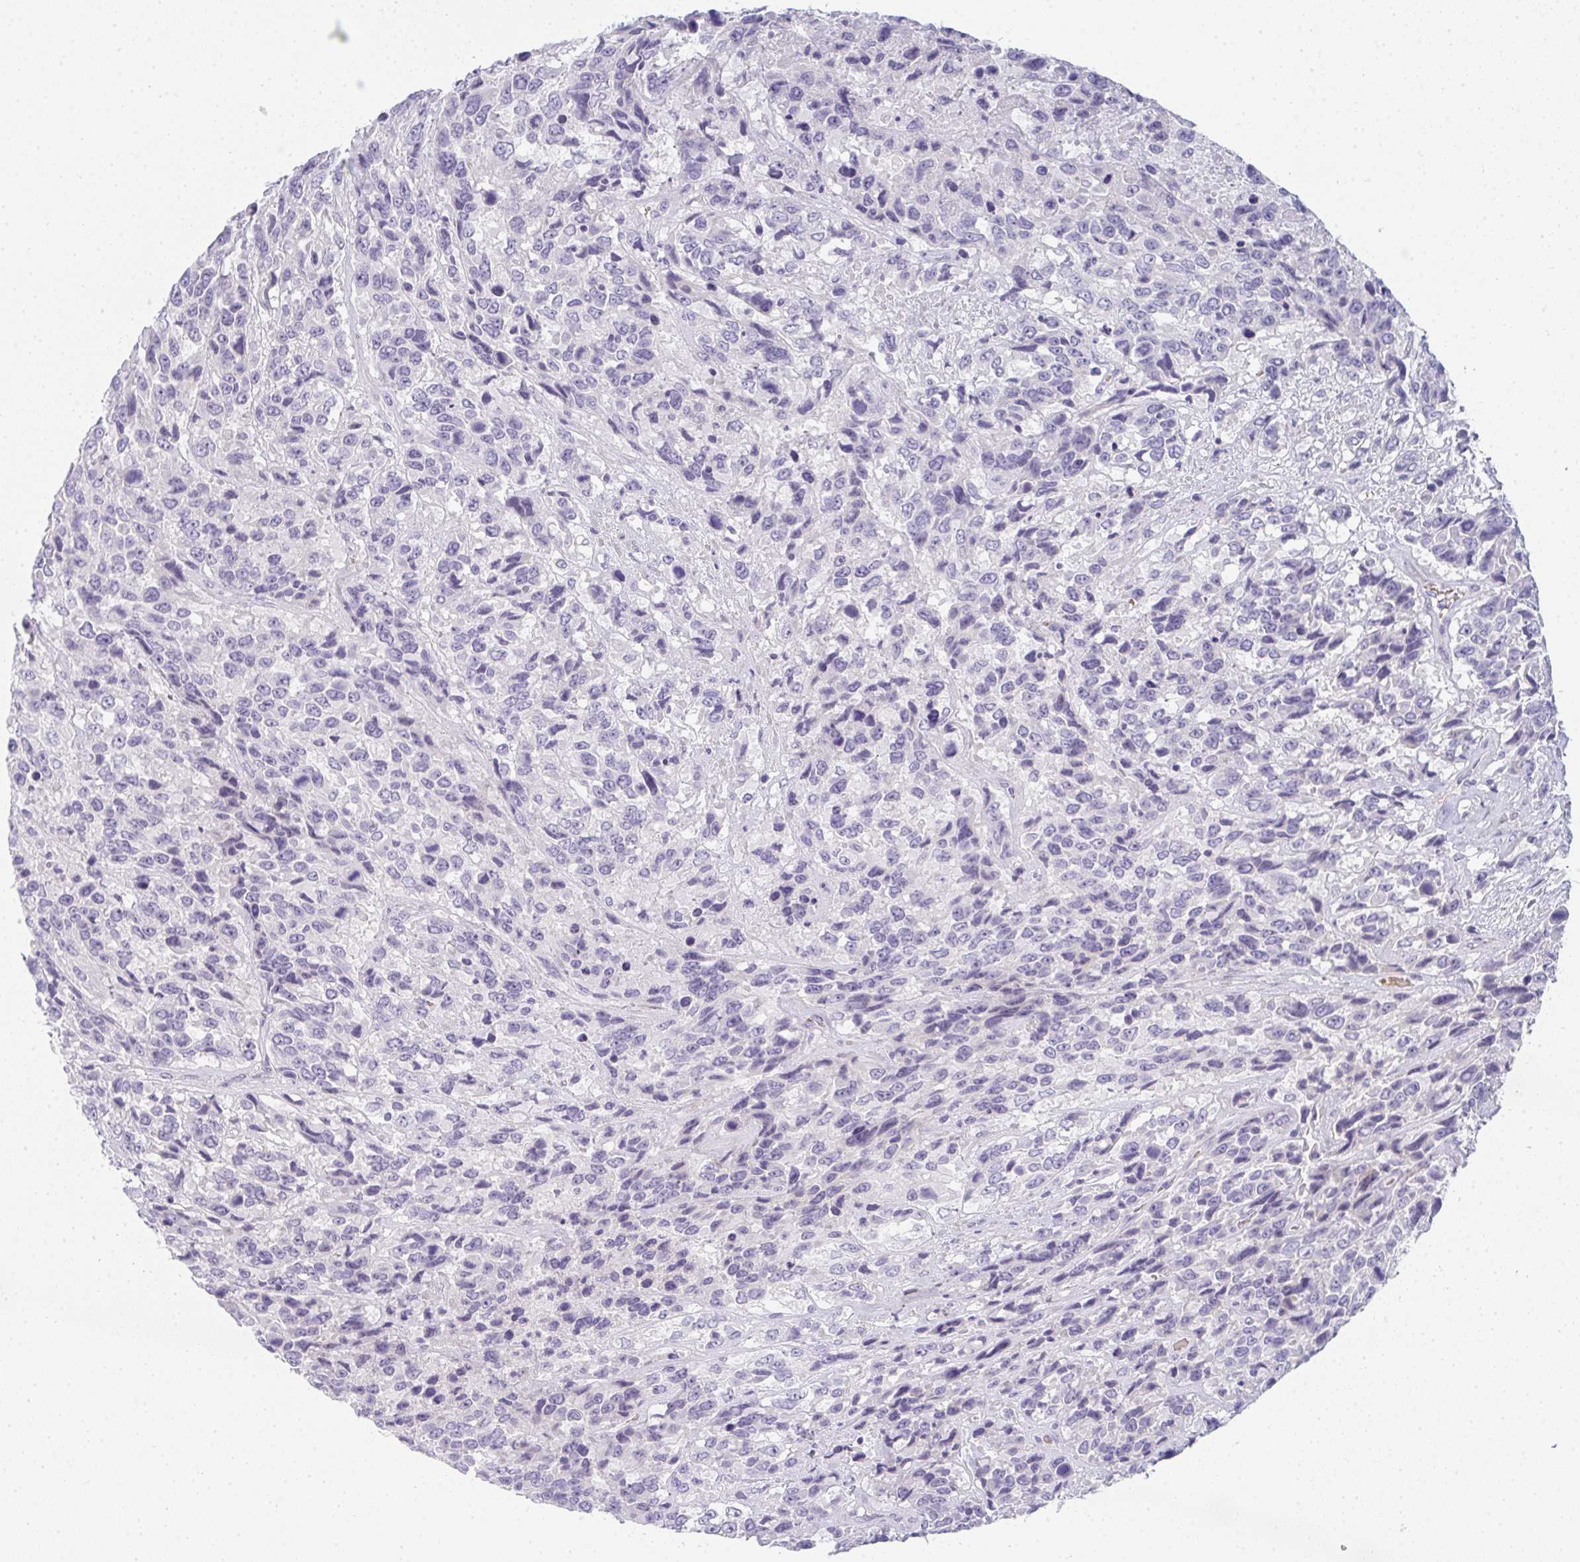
{"staining": {"intensity": "negative", "quantity": "none", "location": "none"}, "tissue": "urothelial cancer", "cell_type": "Tumor cells", "image_type": "cancer", "snomed": [{"axis": "morphology", "description": "Urothelial carcinoma, High grade"}, {"axis": "topography", "description": "Urinary bladder"}], "caption": "High power microscopy image of an immunohistochemistry image of urothelial cancer, revealing no significant staining in tumor cells.", "gene": "NEU2", "patient": {"sex": "female", "age": 70}}